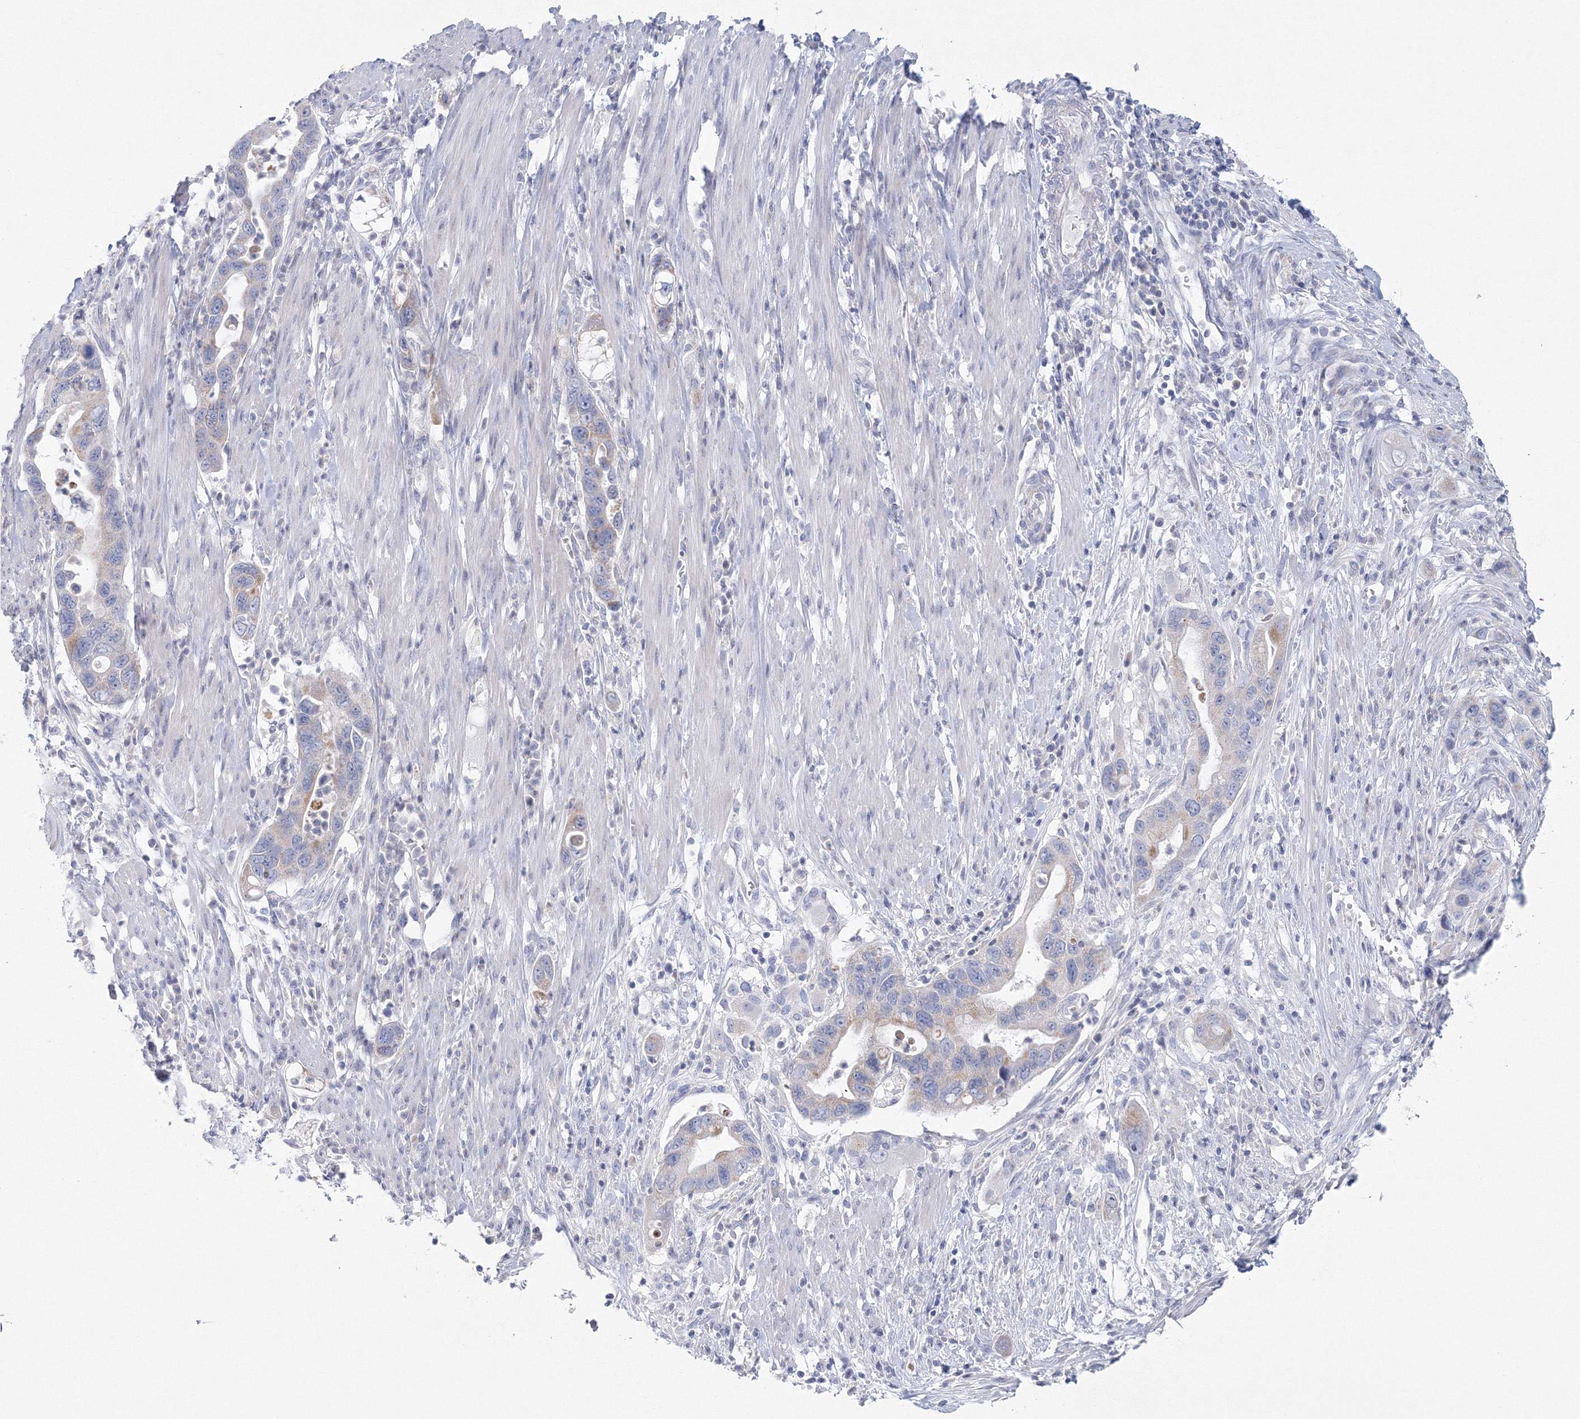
{"staining": {"intensity": "negative", "quantity": "none", "location": "none"}, "tissue": "pancreatic cancer", "cell_type": "Tumor cells", "image_type": "cancer", "snomed": [{"axis": "morphology", "description": "Adenocarcinoma, NOS"}, {"axis": "topography", "description": "Pancreas"}], "caption": "Human pancreatic cancer (adenocarcinoma) stained for a protein using IHC displays no positivity in tumor cells.", "gene": "NIPAL1", "patient": {"sex": "female", "age": 71}}